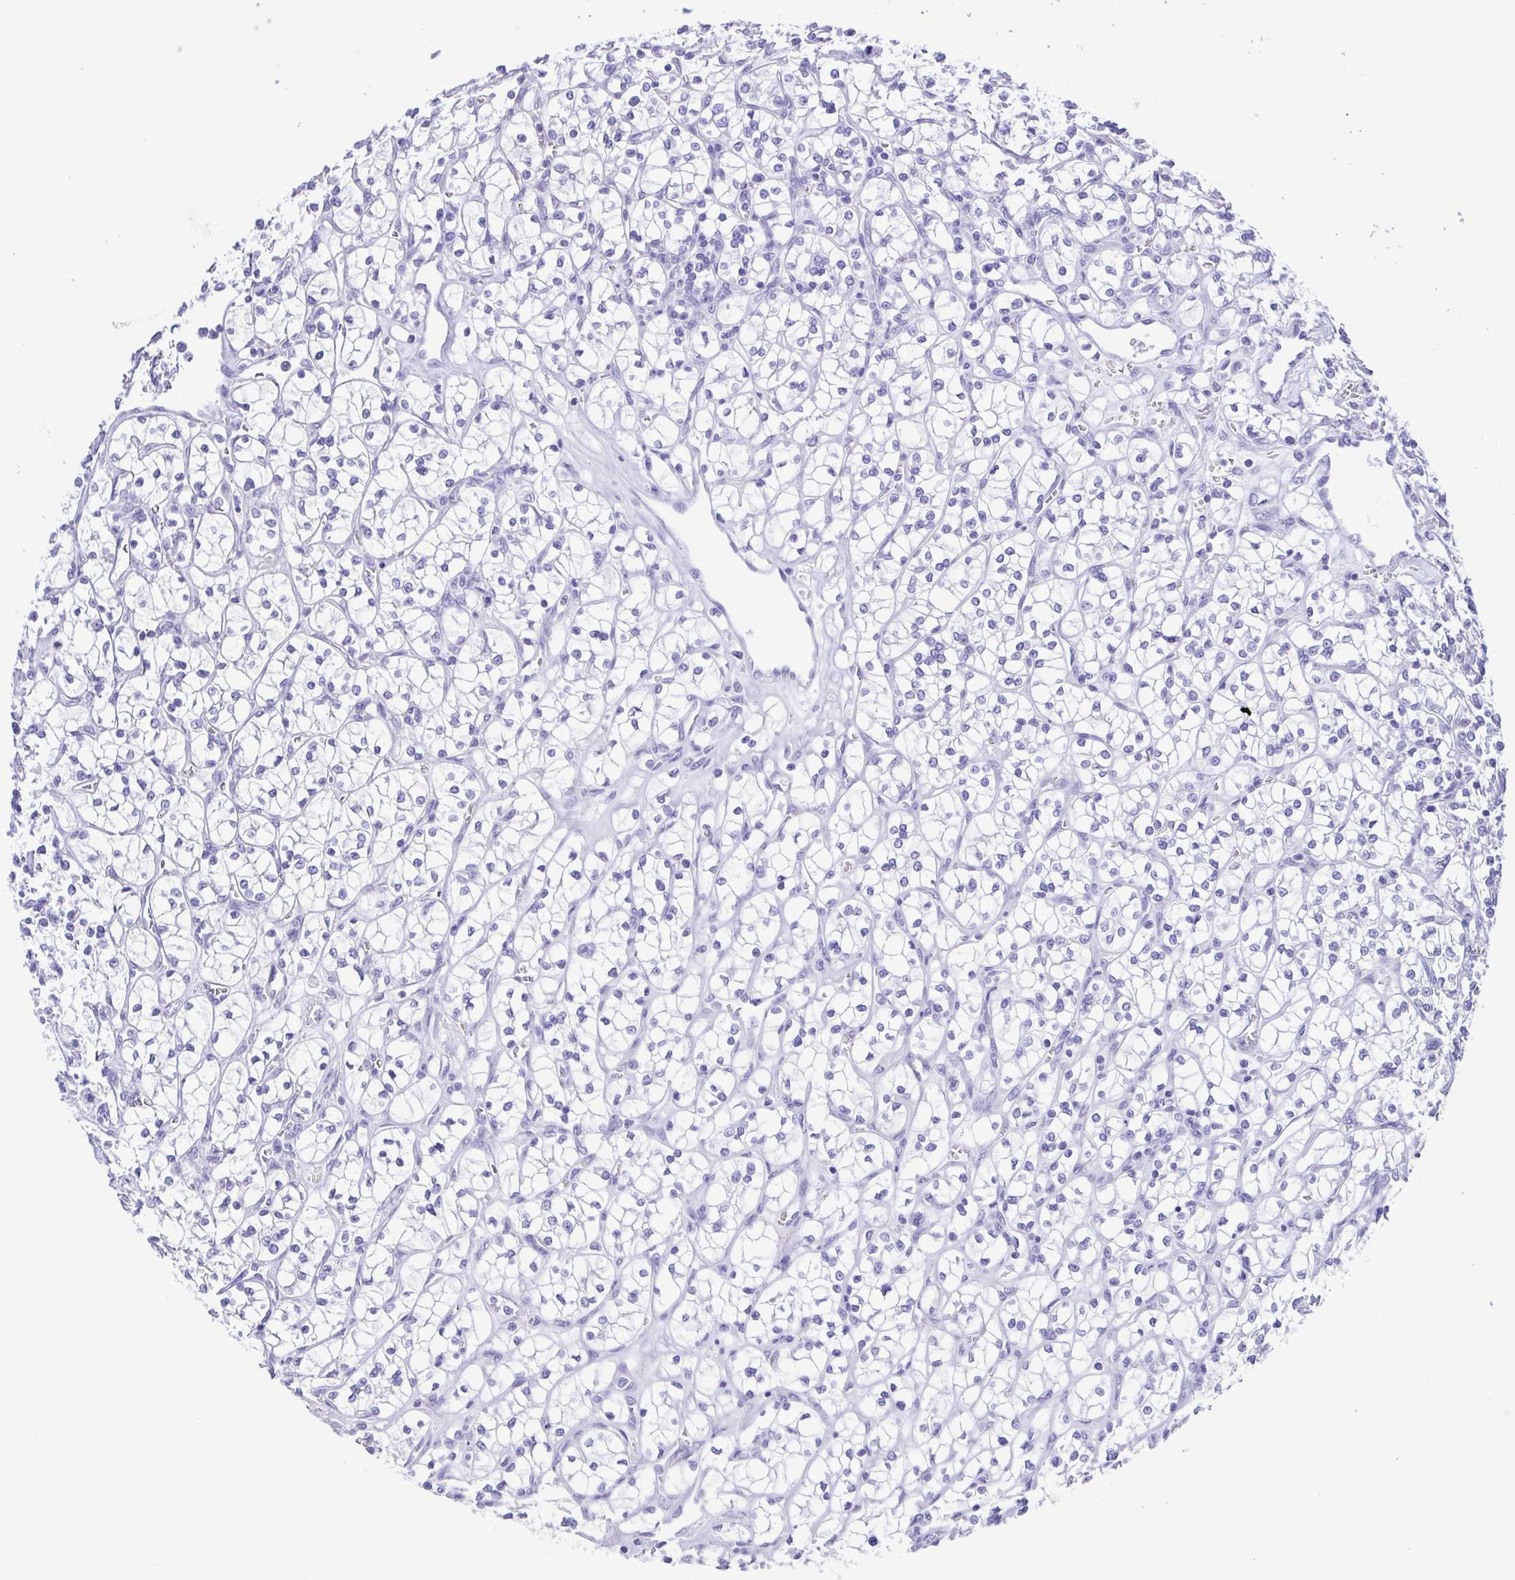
{"staining": {"intensity": "negative", "quantity": "none", "location": "none"}, "tissue": "renal cancer", "cell_type": "Tumor cells", "image_type": "cancer", "snomed": [{"axis": "morphology", "description": "Adenocarcinoma, NOS"}, {"axis": "topography", "description": "Kidney"}], "caption": "Immunohistochemistry (IHC) photomicrograph of neoplastic tissue: human adenocarcinoma (renal) stained with DAB (3,3'-diaminobenzidine) demonstrates no significant protein positivity in tumor cells.", "gene": "ERP27", "patient": {"sex": "female", "age": 64}}